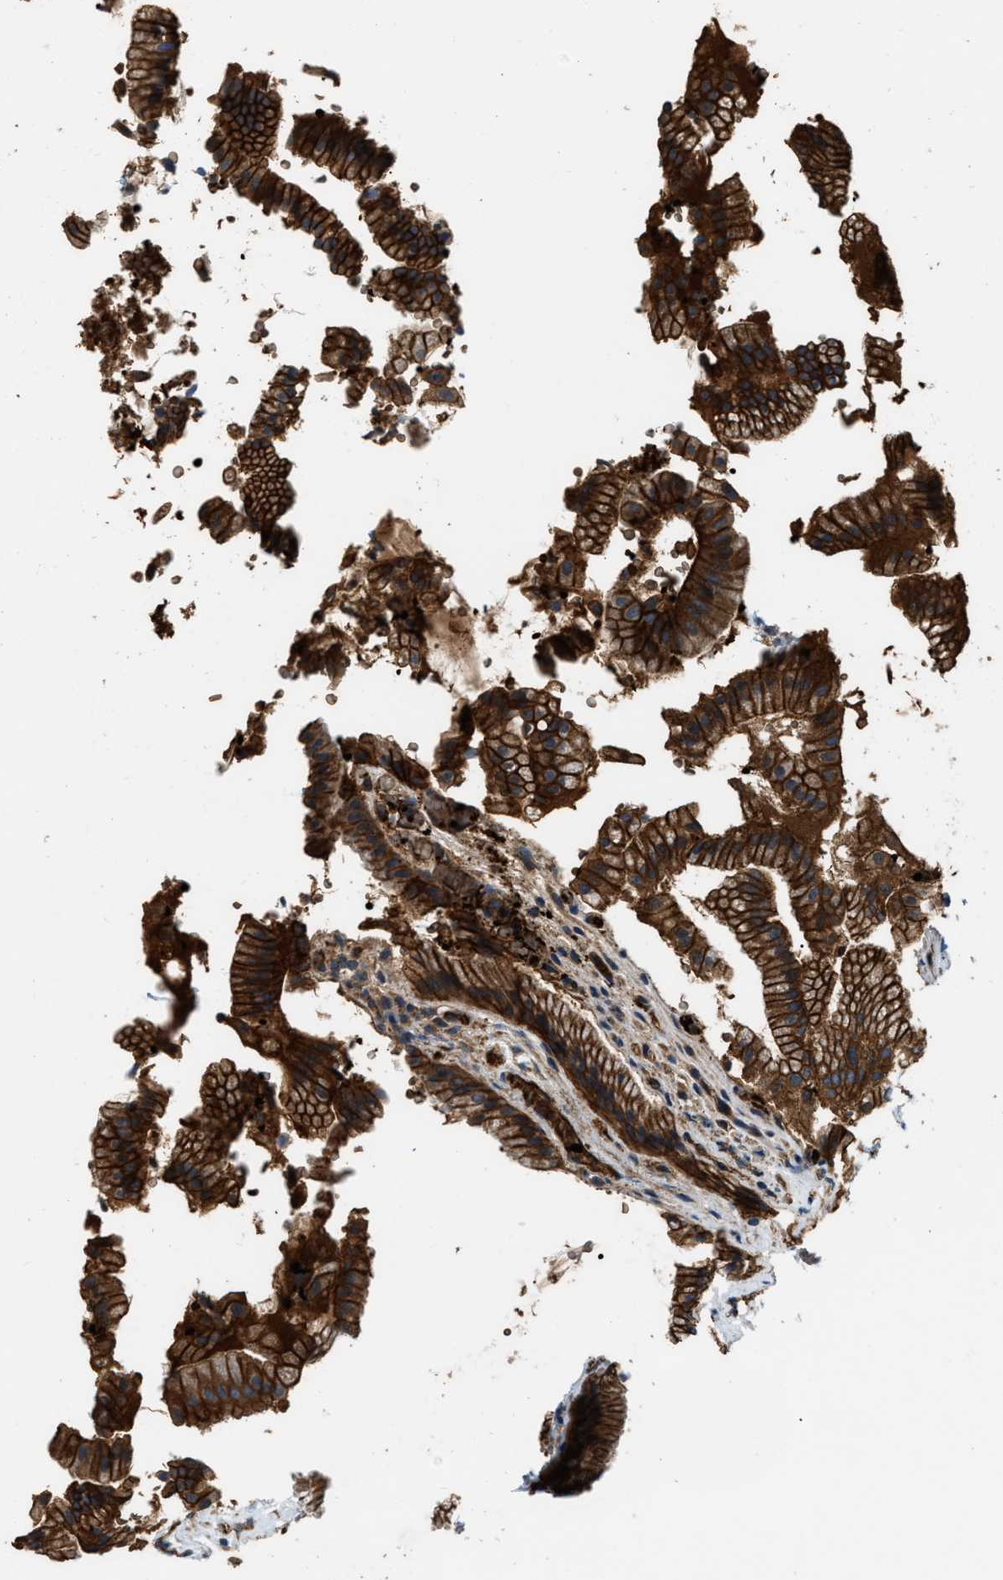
{"staining": {"intensity": "strong", "quantity": ">75%", "location": "cytoplasmic/membranous"}, "tissue": "gallbladder", "cell_type": "Glandular cells", "image_type": "normal", "snomed": [{"axis": "morphology", "description": "Normal tissue, NOS"}, {"axis": "topography", "description": "Gallbladder"}], "caption": "Unremarkable gallbladder reveals strong cytoplasmic/membranous positivity in about >75% of glandular cells (brown staining indicates protein expression, while blue staining denotes nuclei)..", "gene": "ERC1", "patient": {"sex": "male", "age": 49}}